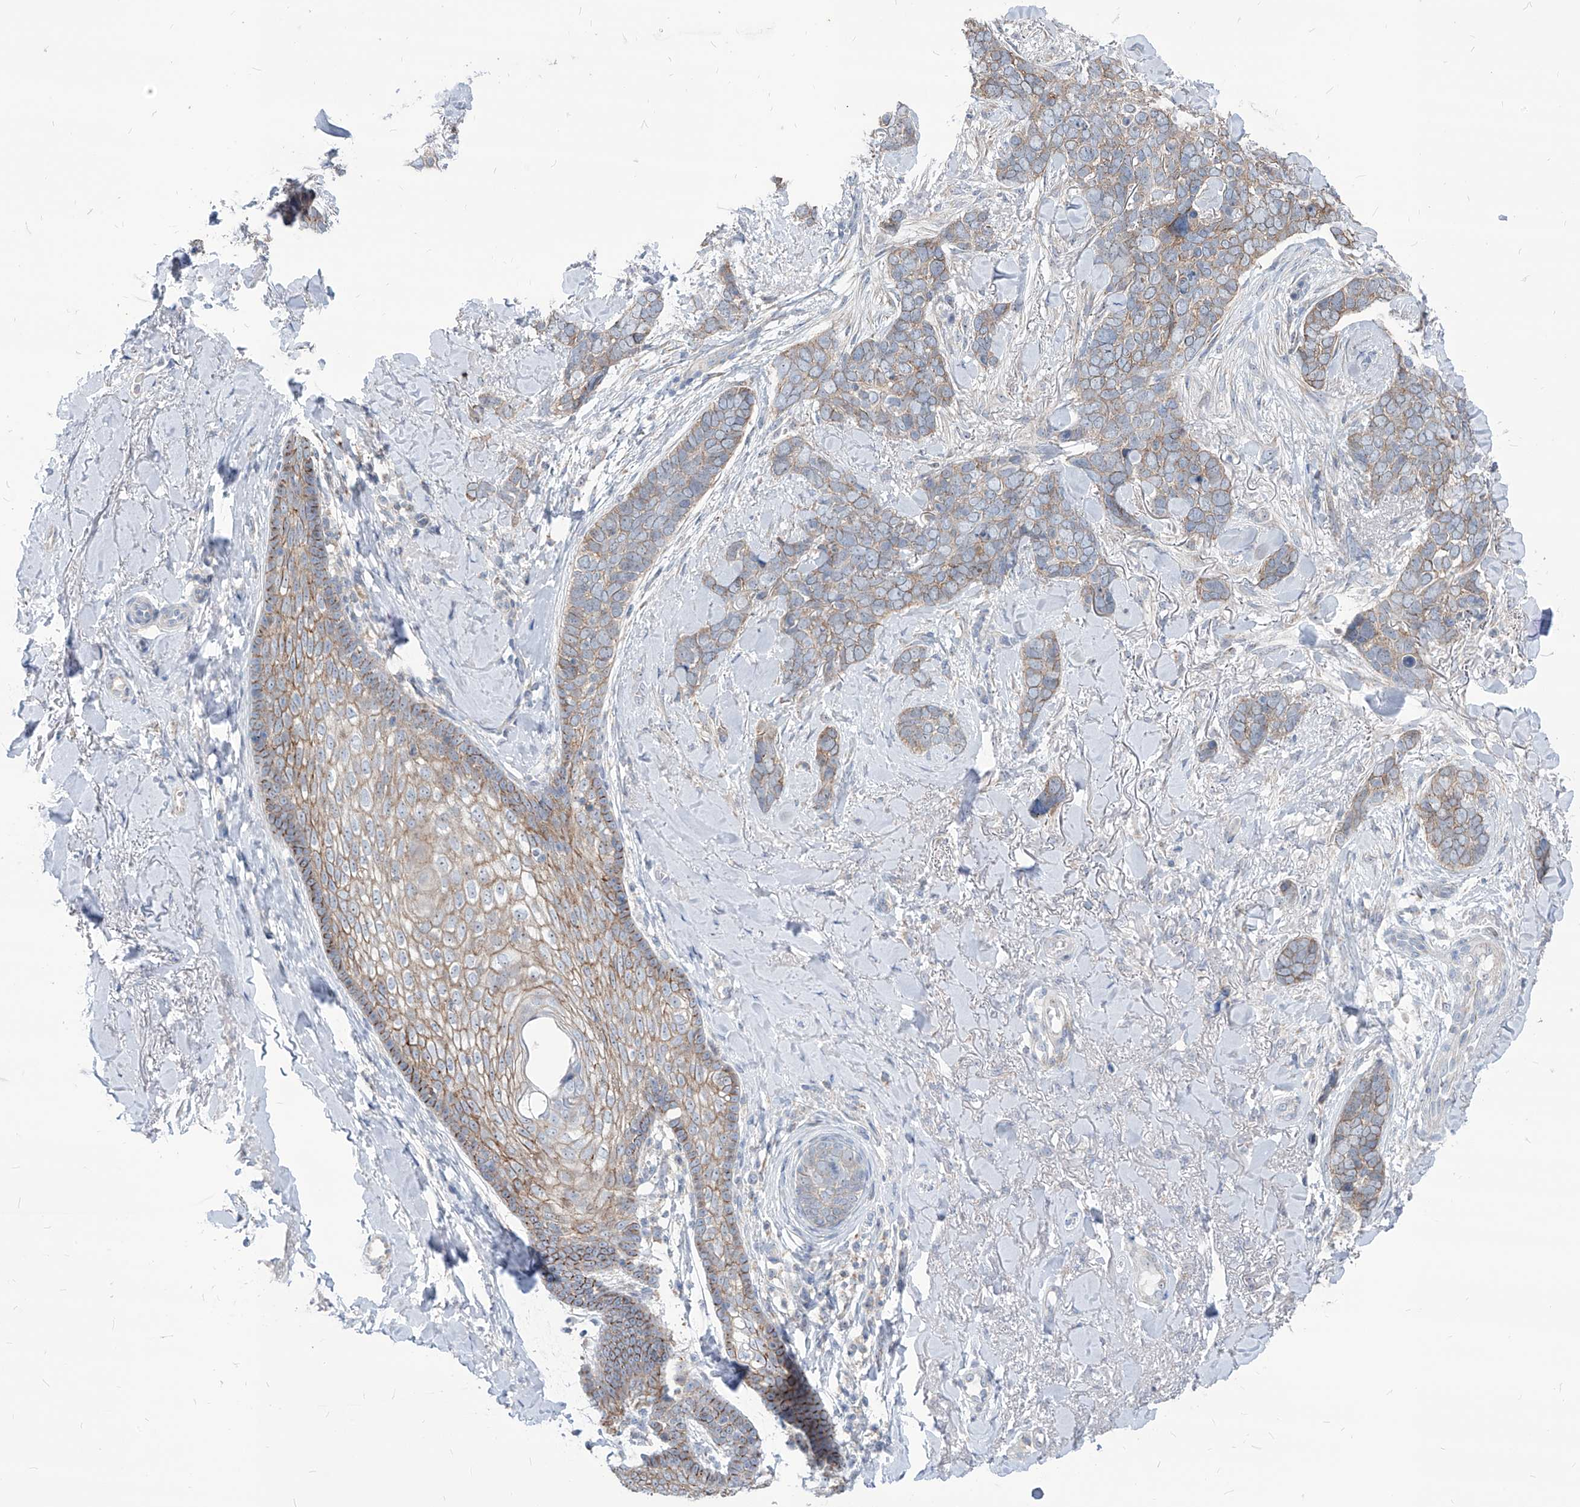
{"staining": {"intensity": "weak", "quantity": ">75%", "location": "cytoplasmic/membranous"}, "tissue": "skin cancer", "cell_type": "Tumor cells", "image_type": "cancer", "snomed": [{"axis": "morphology", "description": "Basal cell carcinoma"}, {"axis": "topography", "description": "Skin"}], "caption": "Basal cell carcinoma (skin) stained with a protein marker exhibits weak staining in tumor cells.", "gene": "AGPS", "patient": {"sex": "female", "age": 82}}